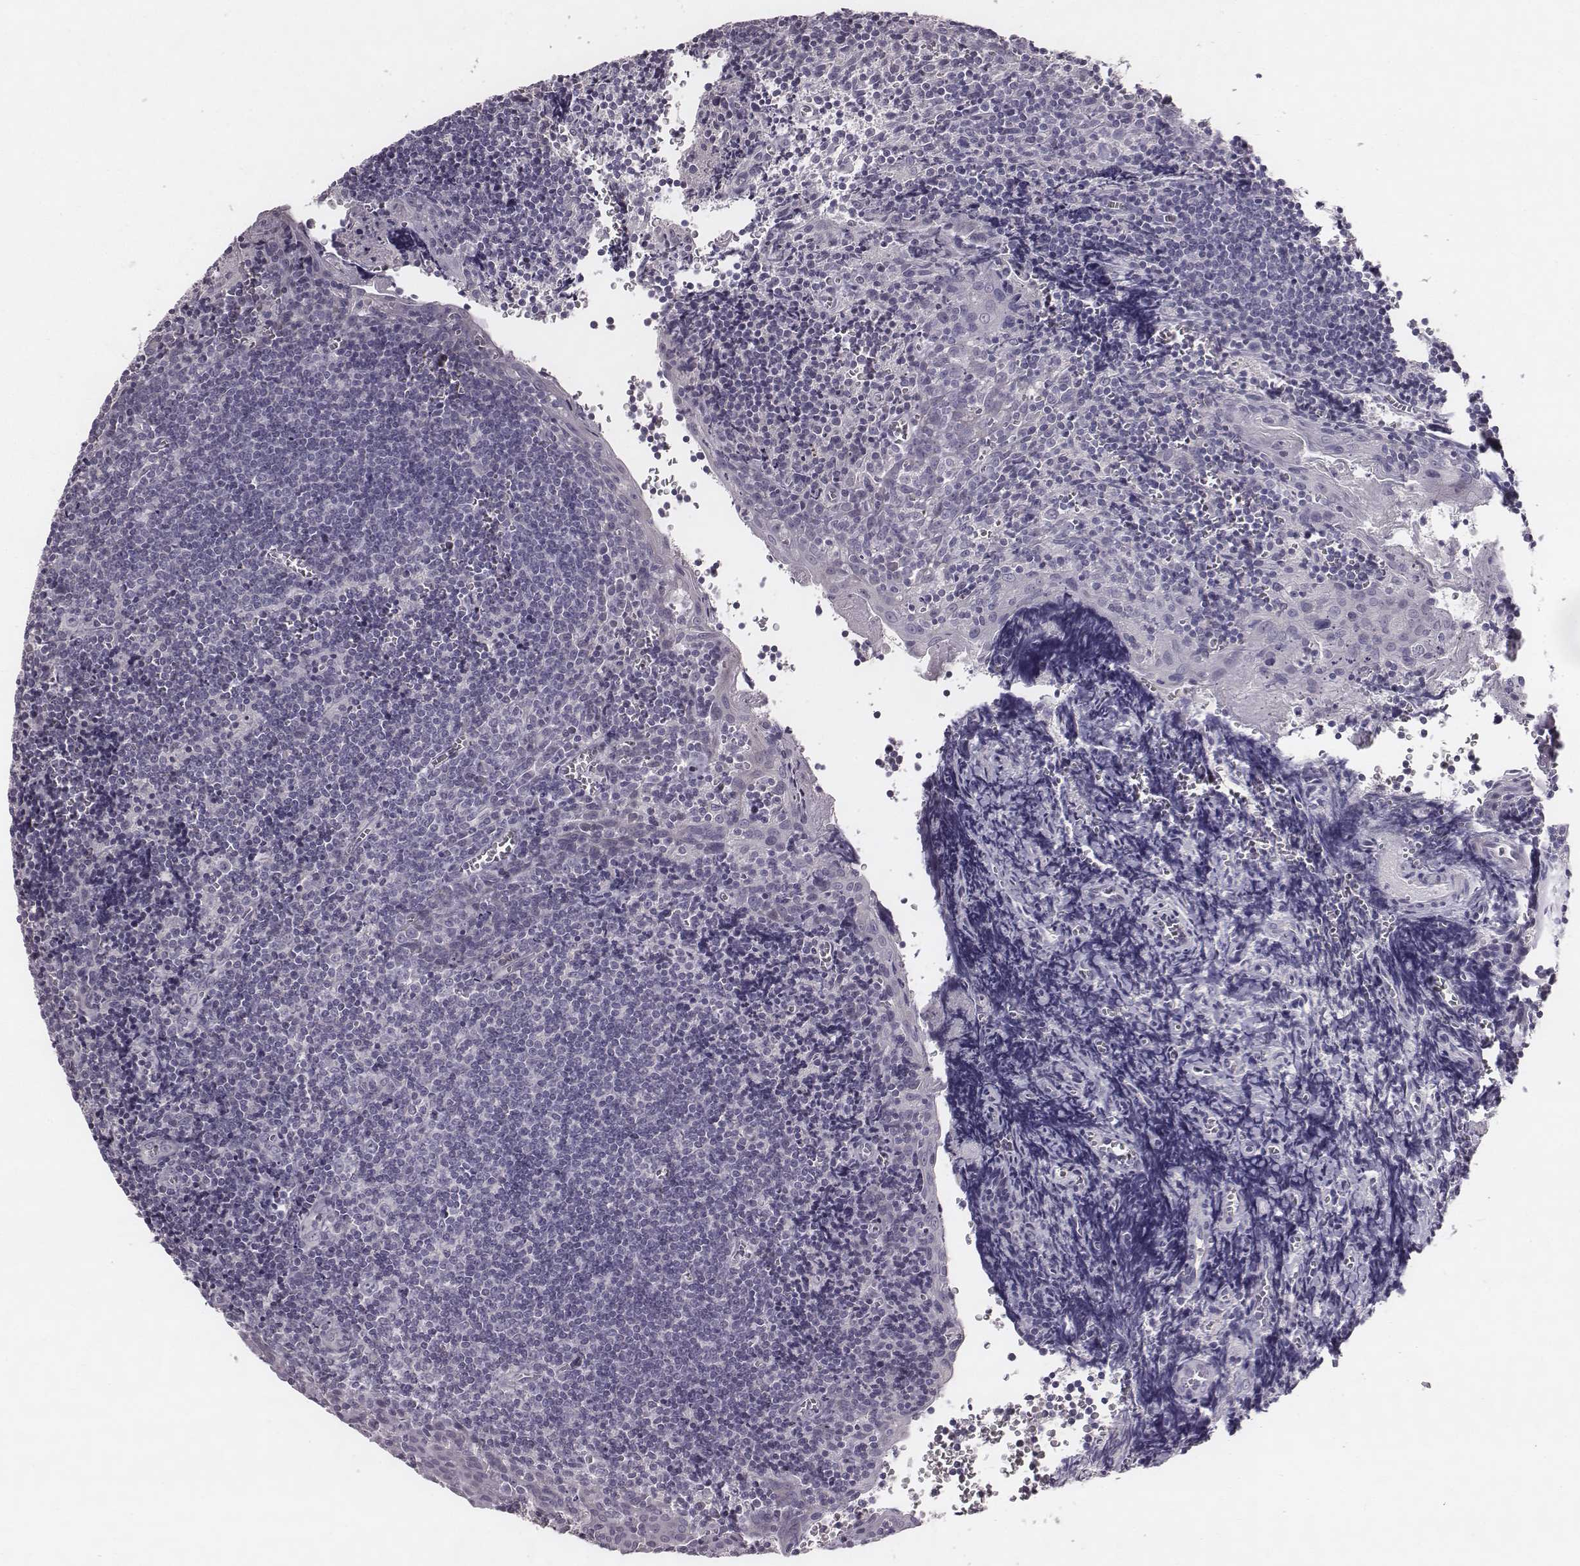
{"staining": {"intensity": "negative", "quantity": "none", "location": "none"}, "tissue": "tonsil", "cell_type": "Germinal center cells", "image_type": "normal", "snomed": [{"axis": "morphology", "description": "Normal tissue, NOS"}, {"axis": "morphology", "description": "Inflammation, NOS"}, {"axis": "topography", "description": "Tonsil"}], "caption": "This is an immunohistochemistry image of unremarkable human tonsil. There is no staining in germinal center cells.", "gene": "ENSG00000284762", "patient": {"sex": "female", "age": 31}}